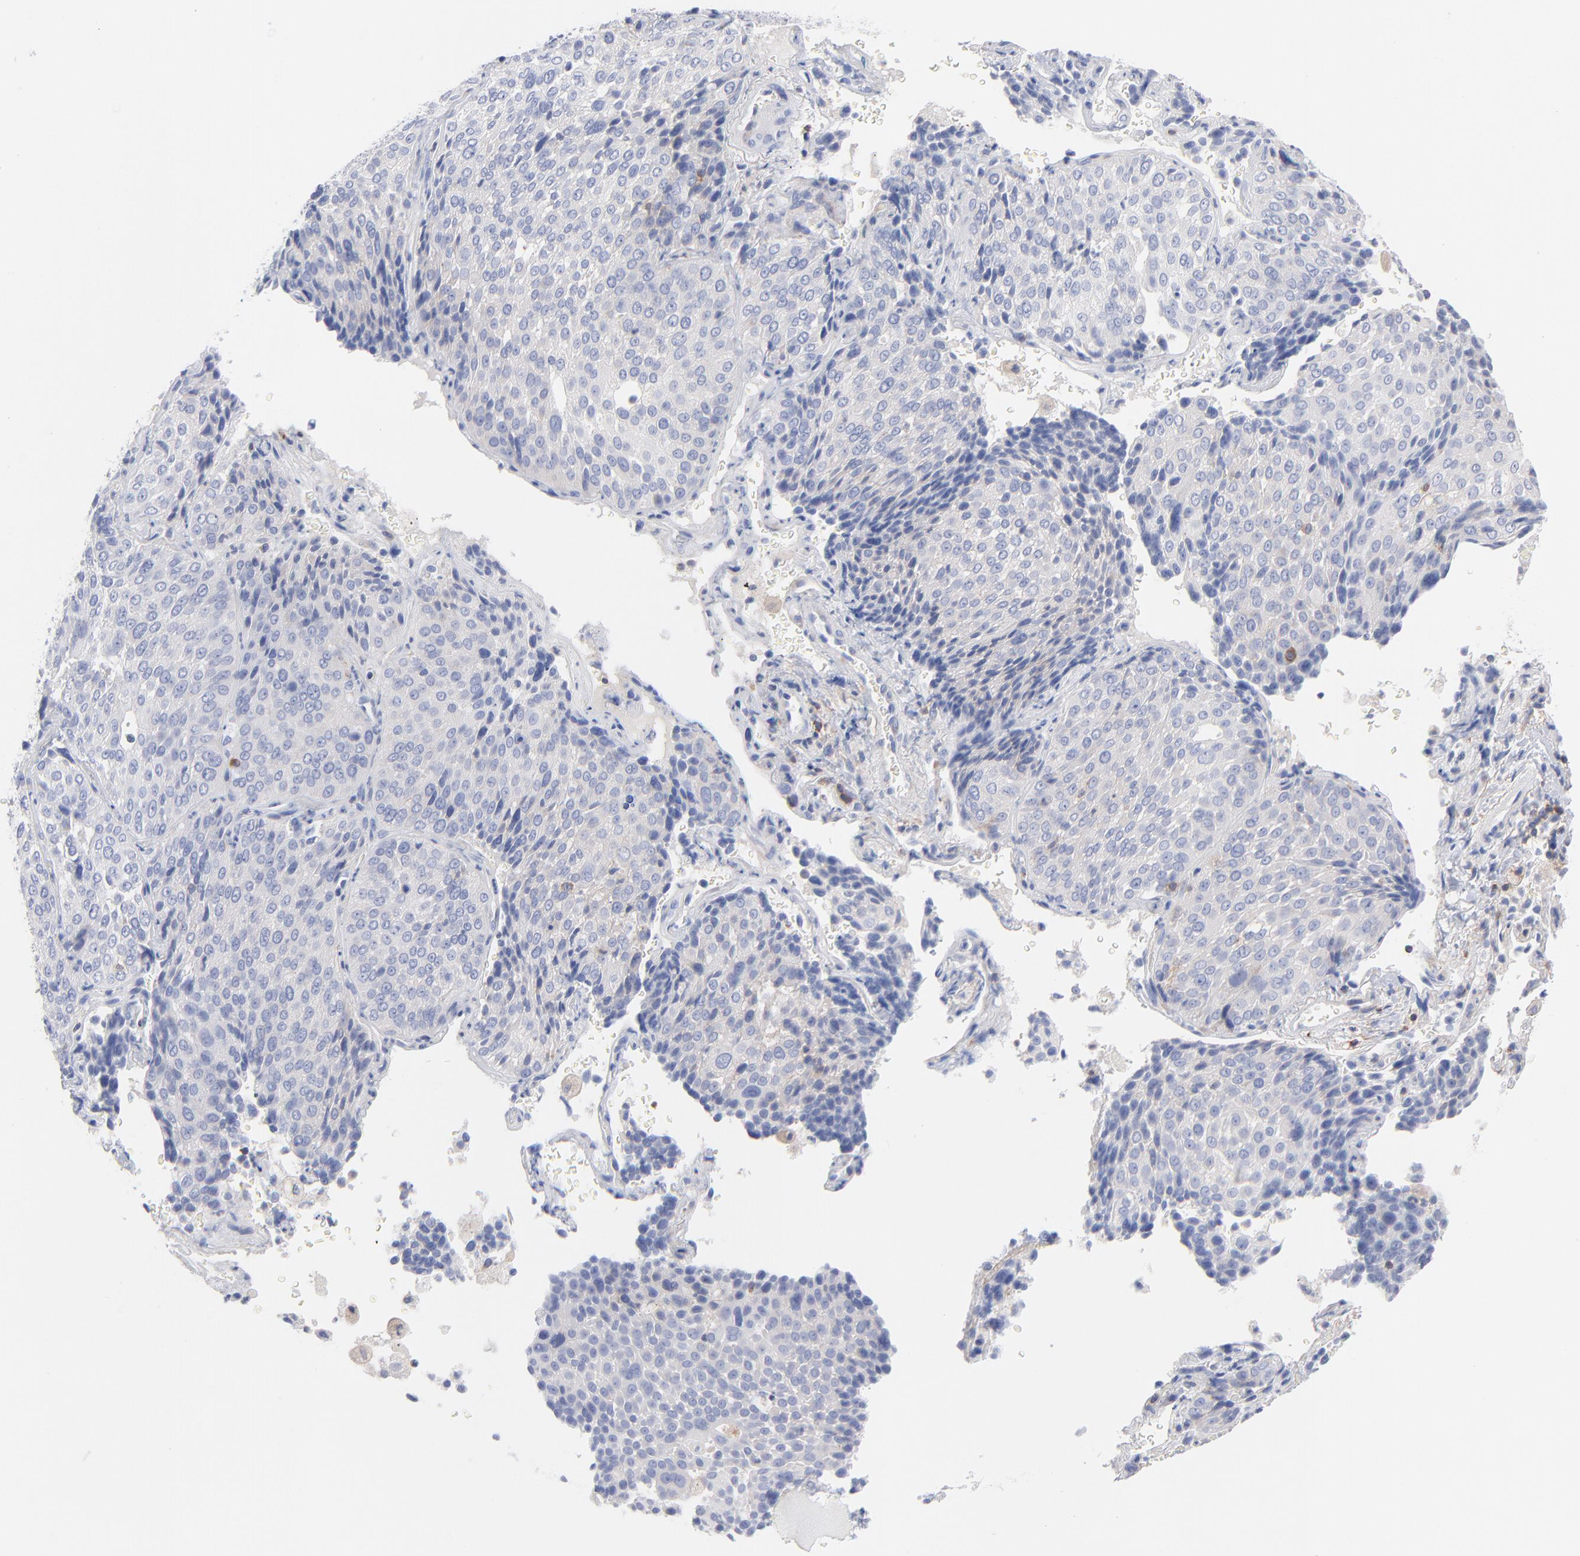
{"staining": {"intensity": "negative", "quantity": "none", "location": "none"}, "tissue": "lung cancer", "cell_type": "Tumor cells", "image_type": "cancer", "snomed": [{"axis": "morphology", "description": "Squamous cell carcinoma, NOS"}, {"axis": "topography", "description": "Lung"}], "caption": "A micrograph of squamous cell carcinoma (lung) stained for a protein reveals no brown staining in tumor cells. The staining is performed using DAB brown chromogen with nuclei counter-stained in using hematoxylin.", "gene": "SEPTIN6", "patient": {"sex": "male", "age": 54}}